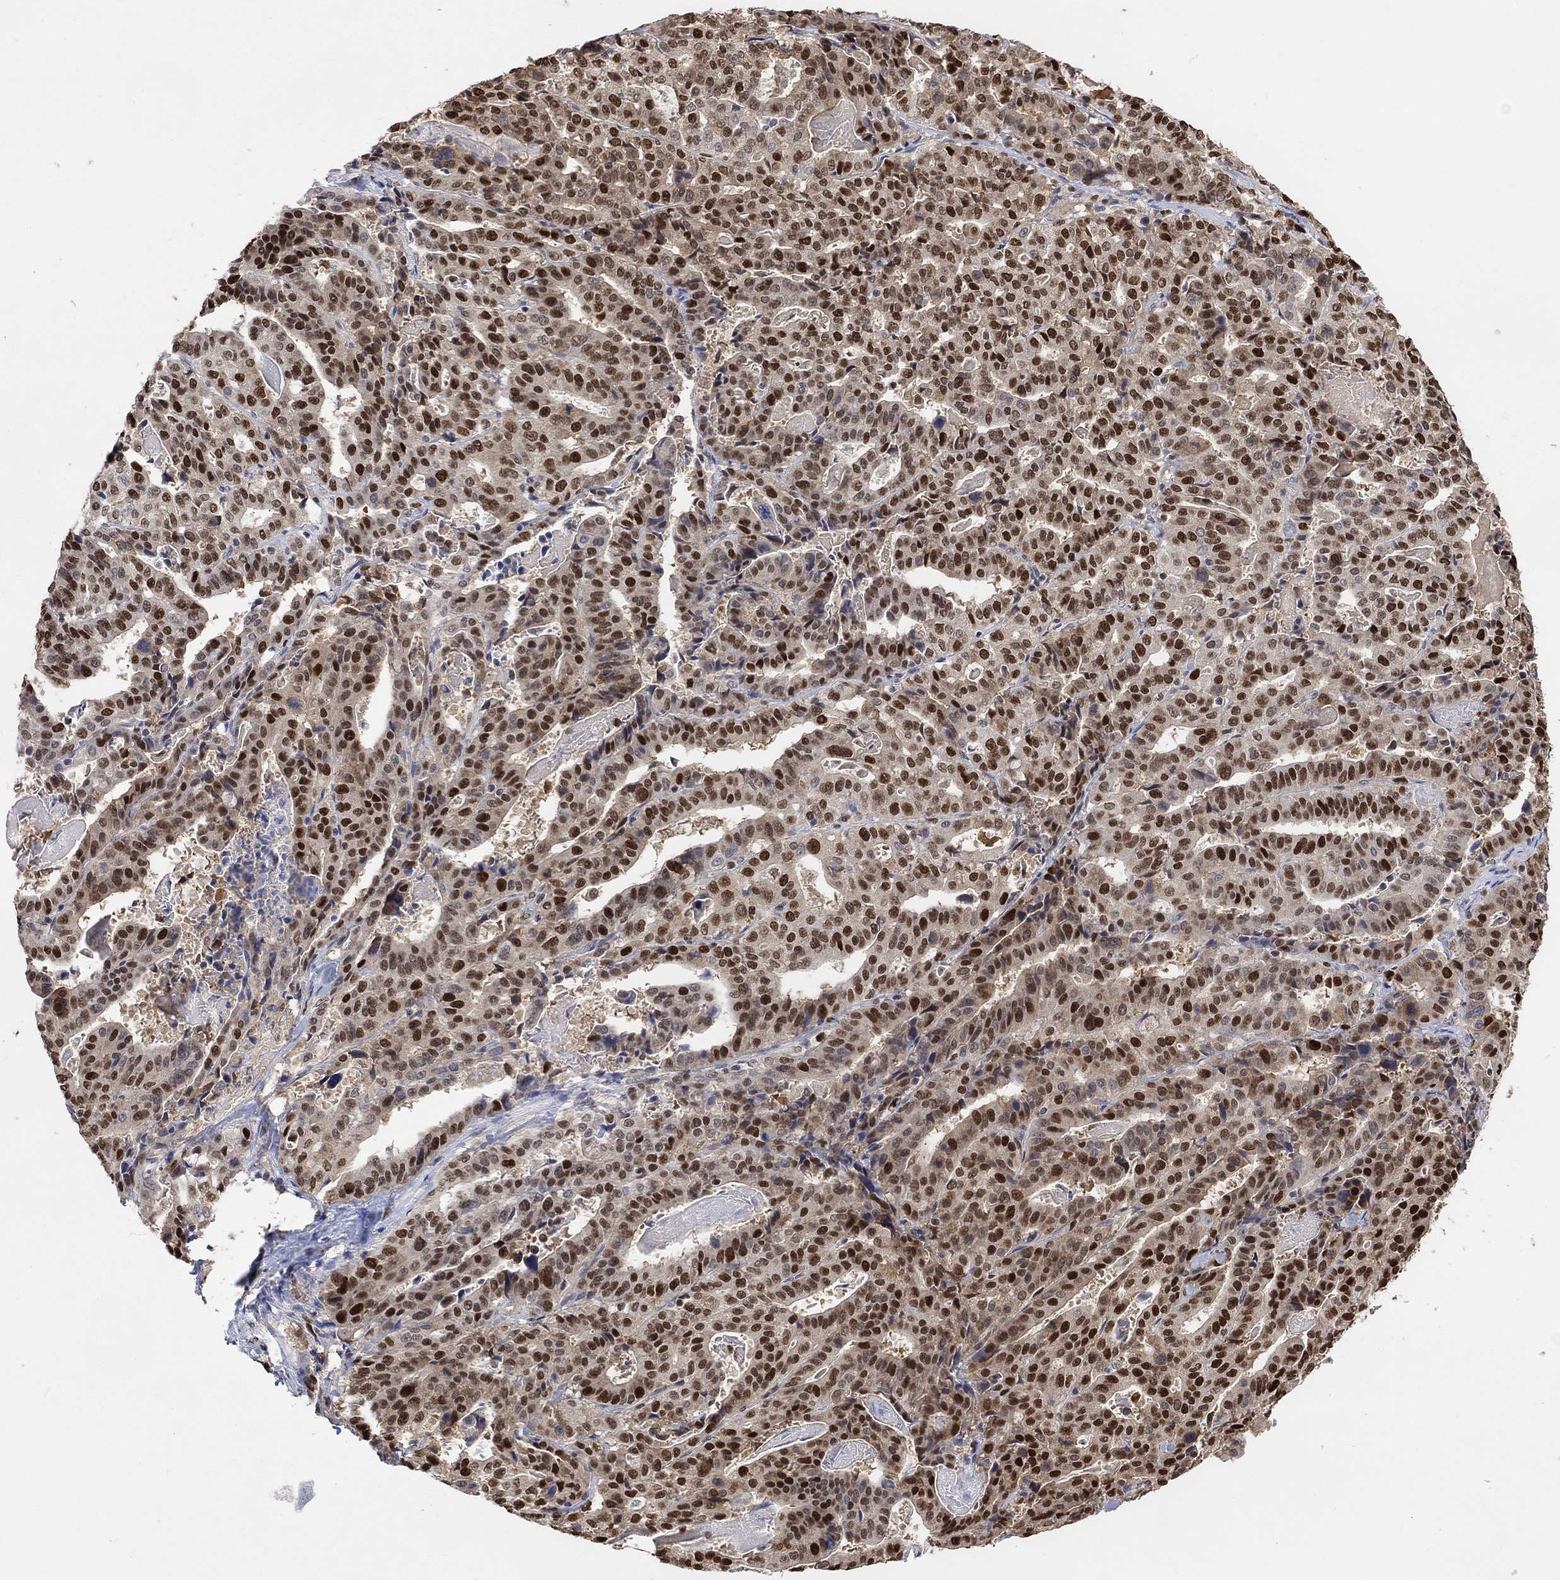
{"staining": {"intensity": "strong", "quantity": ">75%", "location": "nuclear"}, "tissue": "stomach cancer", "cell_type": "Tumor cells", "image_type": "cancer", "snomed": [{"axis": "morphology", "description": "Adenocarcinoma, NOS"}, {"axis": "topography", "description": "Stomach"}], "caption": "Strong nuclear staining for a protein is seen in about >75% of tumor cells of stomach cancer using immunohistochemistry.", "gene": "RAD54L2", "patient": {"sex": "male", "age": 48}}